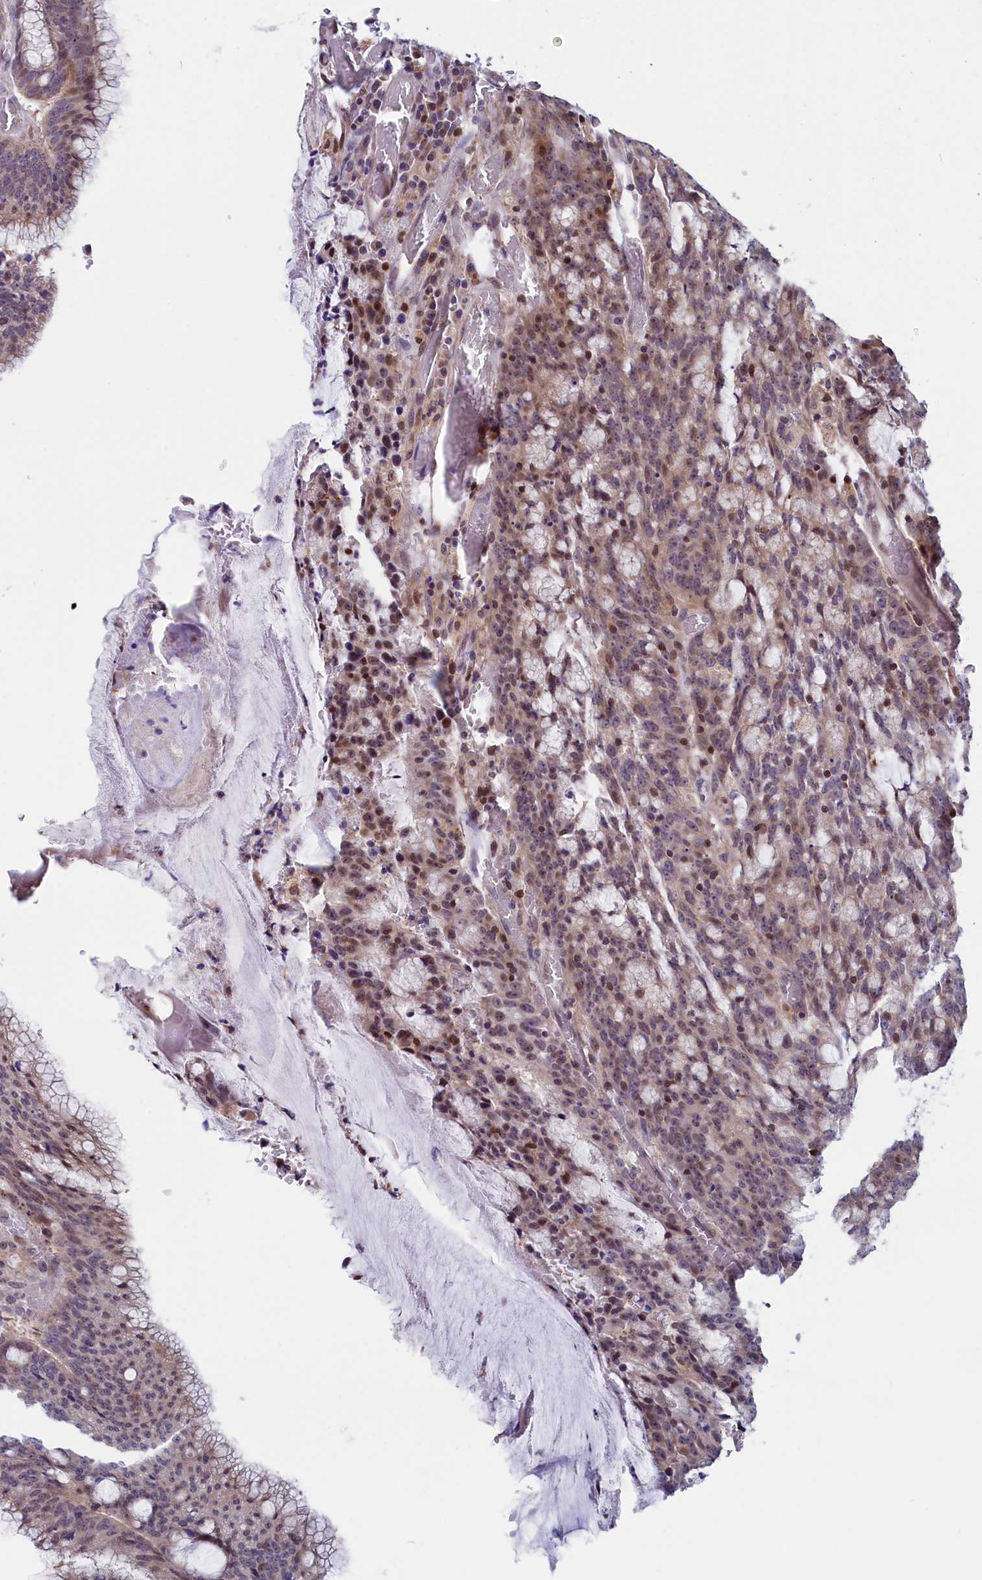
{"staining": {"intensity": "weak", "quantity": "25%-75%", "location": "nuclear"}, "tissue": "colorectal cancer", "cell_type": "Tumor cells", "image_type": "cancer", "snomed": [{"axis": "morphology", "description": "Adenocarcinoma, NOS"}, {"axis": "topography", "description": "Rectum"}], "caption": "Immunohistochemistry (IHC) histopathology image of neoplastic tissue: human adenocarcinoma (colorectal) stained using immunohistochemistry (IHC) exhibits low levels of weak protein expression localized specifically in the nuclear of tumor cells, appearing as a nuclear brown color.", "gene": "CIAPIN1", "patient": {"sex": "female", "age": 77}}